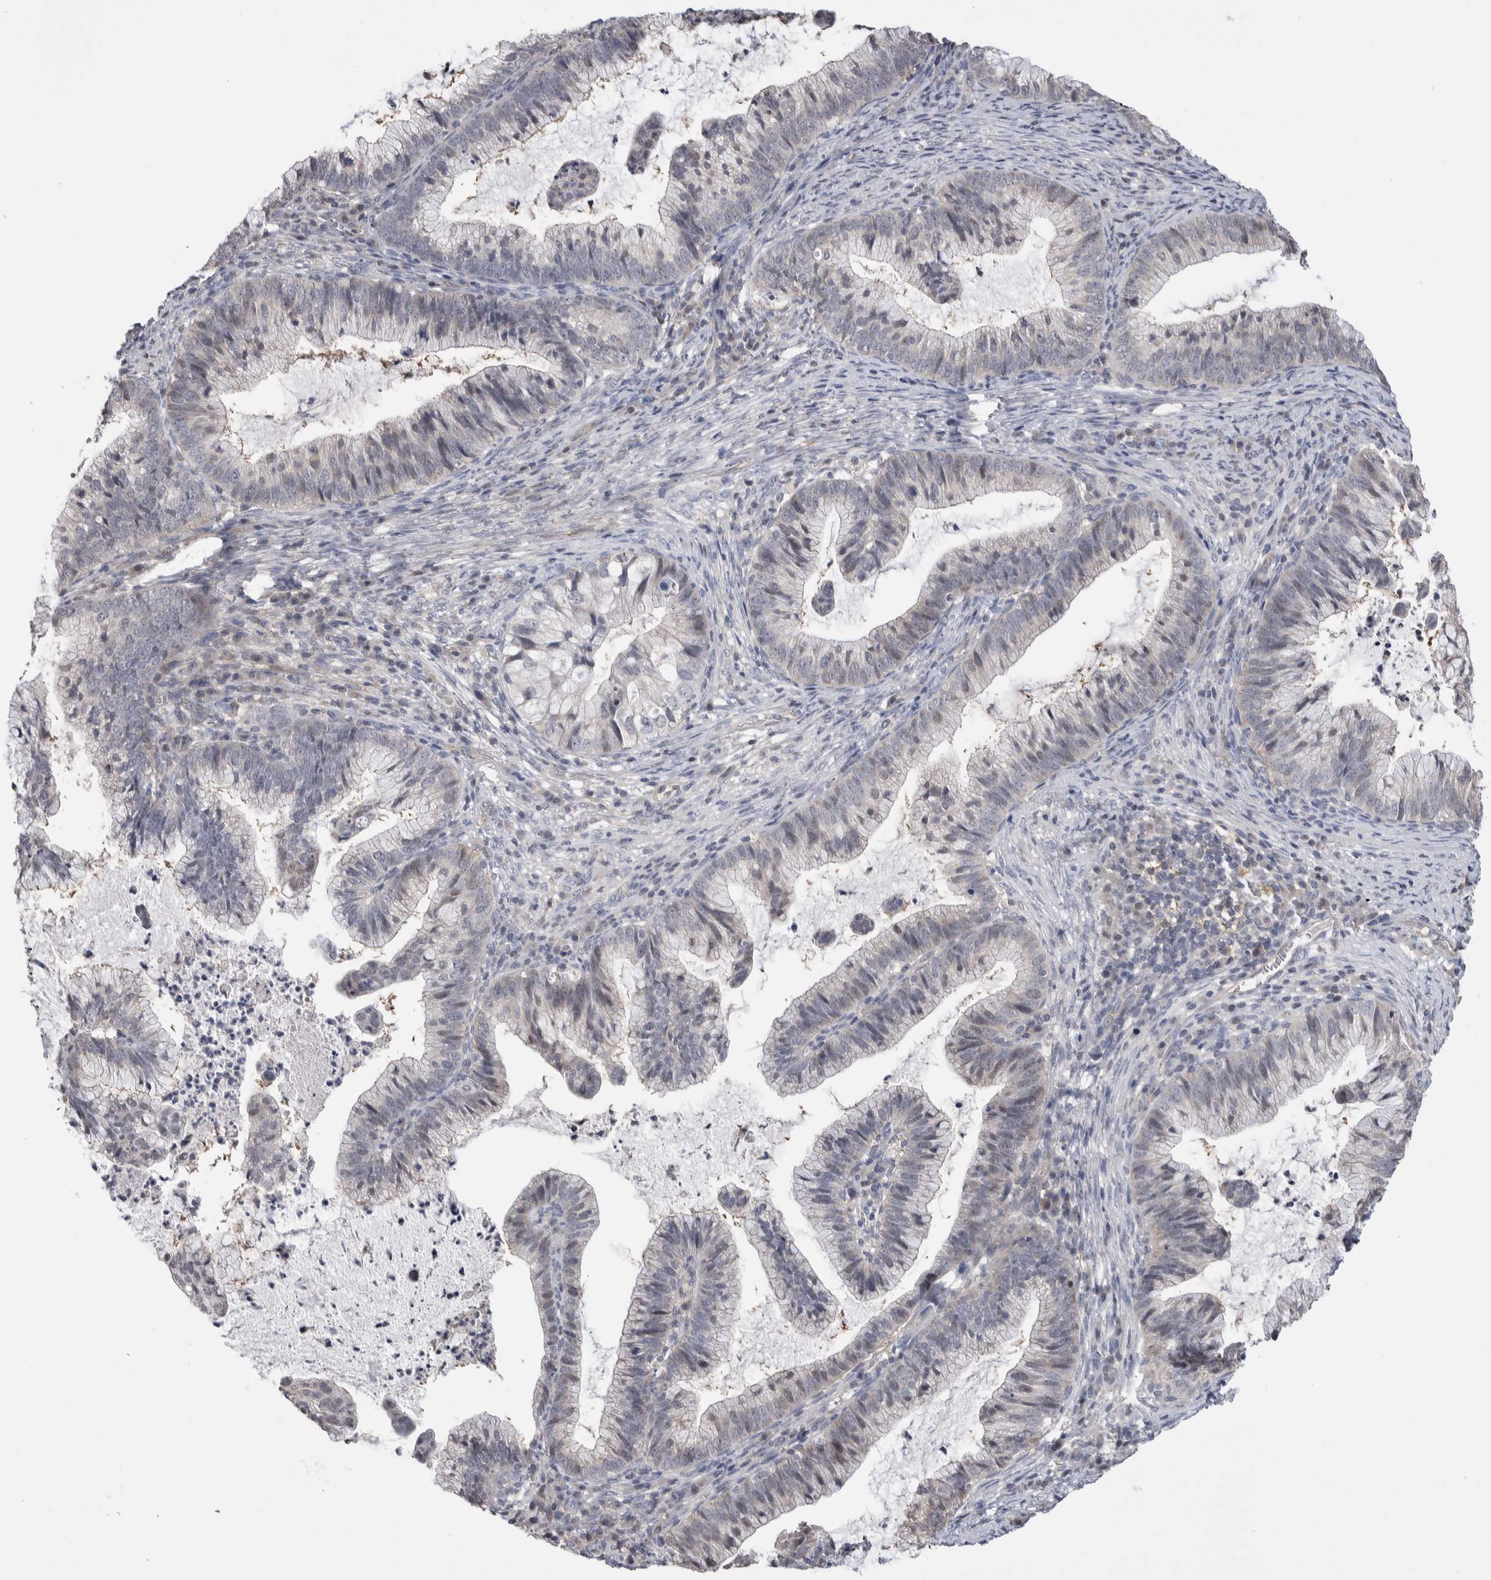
{"staining": {"intensity": "negative", "quantity": "none", "location": "none"}, "tissue": "cervical cancer", "cell_type": "Tumor cells", "image_type": "cancer", "snomed": [{"axis": "morphology", "description": "Adenocarcinoma, NOS"}, {"axis": "topography", "description": "Cervix"}], "caption": "An immunohistochemistry (IHC) micrograph of cervical cancer is shown. There is no staining in tumor cells of cervical cancer.", "gene": "ZBTB49", "patient": {"sex": "female", "age": 36}}